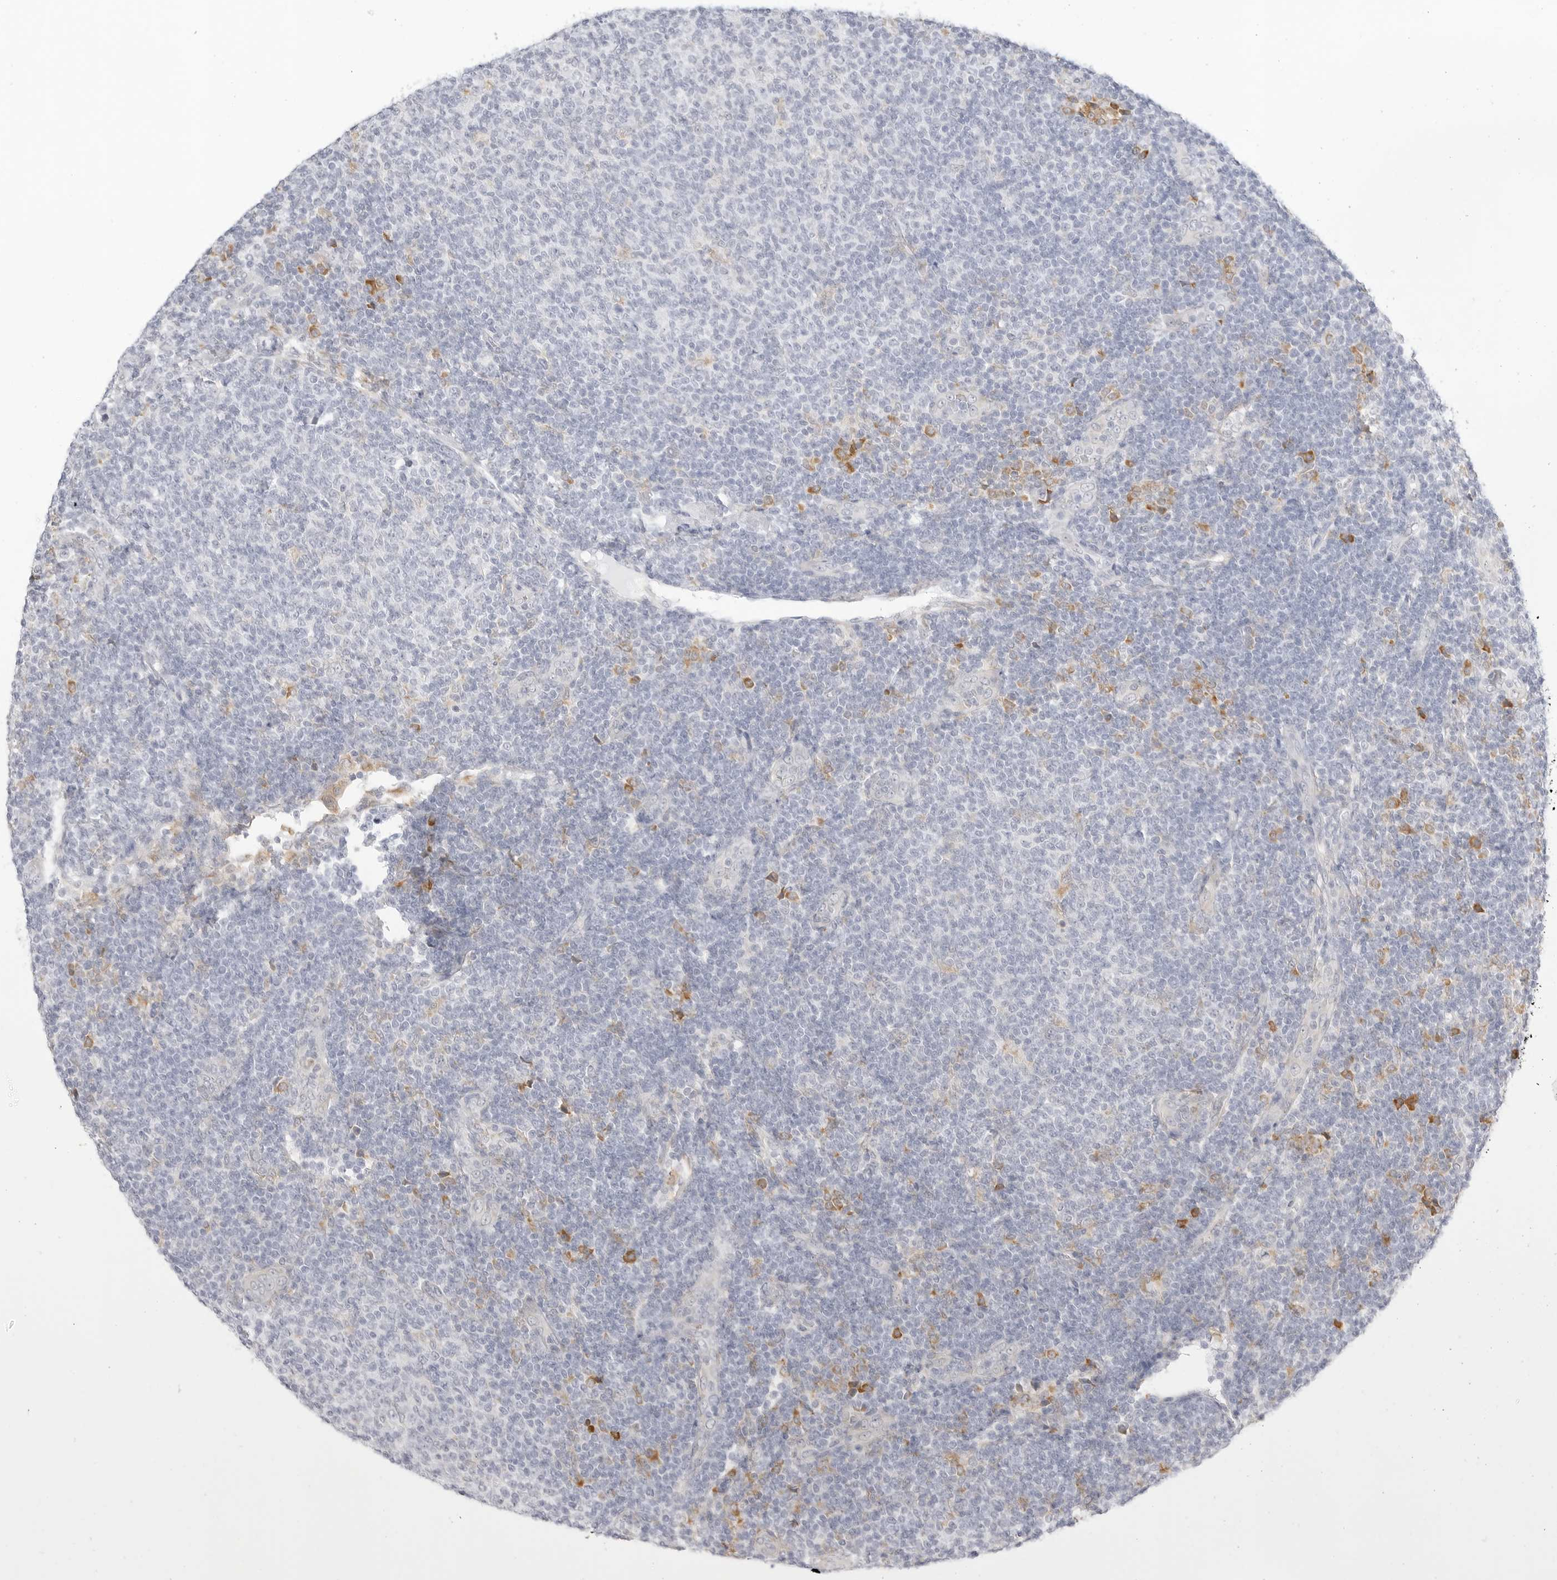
{"staining": {"intensity": "negative", "quantity": "none", "location": "none"}, "tissue": "lymphoma", "cell_type": "Tumor cells", "image_type": "cancer", "snomed": [{"axis": "morphology", "description": "Malignant lymphoma, non-Hodgkin's type, Low grade"}, {"axis": "topography", "description": "Lymph node"}], "caption": "This photomicrograph is of lymphoma stained with immunohistochemistry to label a protein in brown with the nuclei are counter-stained blue. There is no staining in tumor cells.", "gene": "THEM4", "patient": {"sex": "male", "age": 66}}